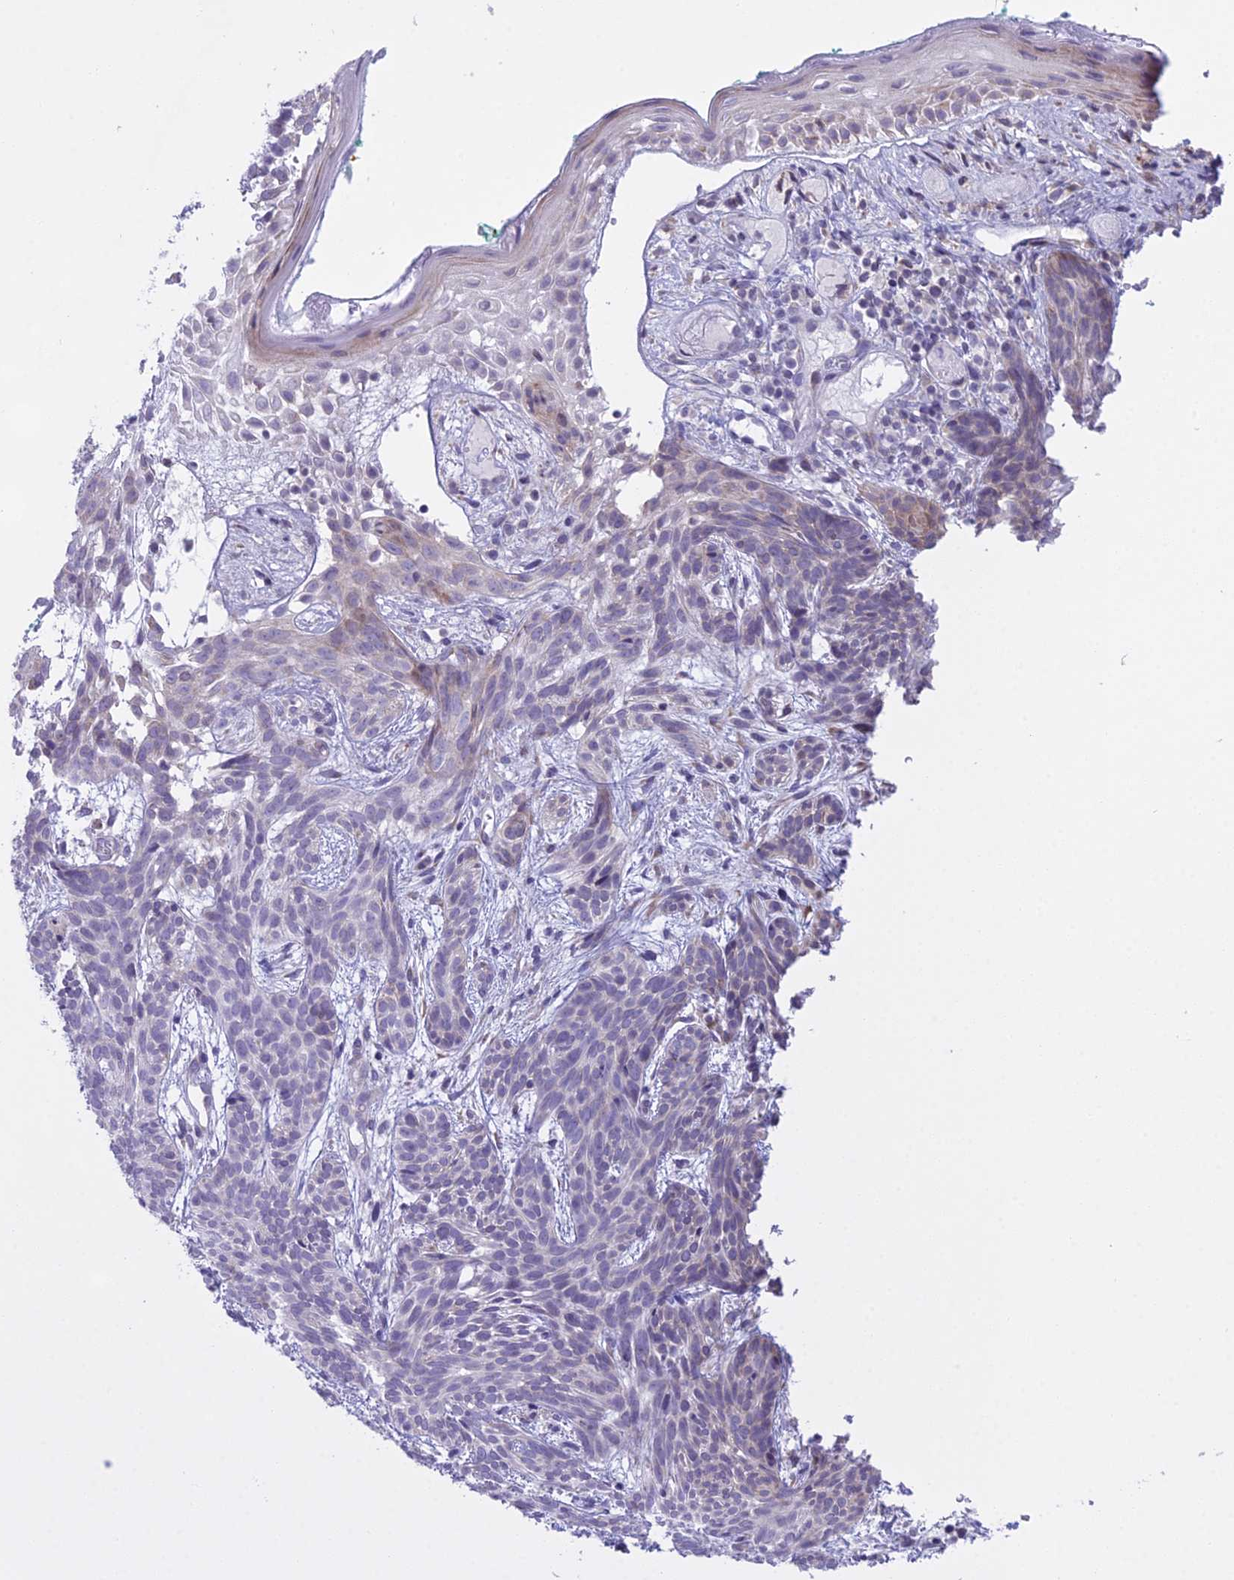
{"staining": {"intensity": "negative", "quantity": "none", "location": "none"}, "tissue": "skin cancer", "cell_type": "Tumor cells", "image_type": "cancer", "snomed": [{"axis": "morphology", "description": "Basal cell carcinoma"}, {"axis": "topography", "description": "Skin"}], "caption": "Human basal cell carcinoma (skin) stained for a protein using immunohistochemistry displays no staining in tumor cells.", "gene": "RPS26", "patient": {"sex": "female", "age": 81}}